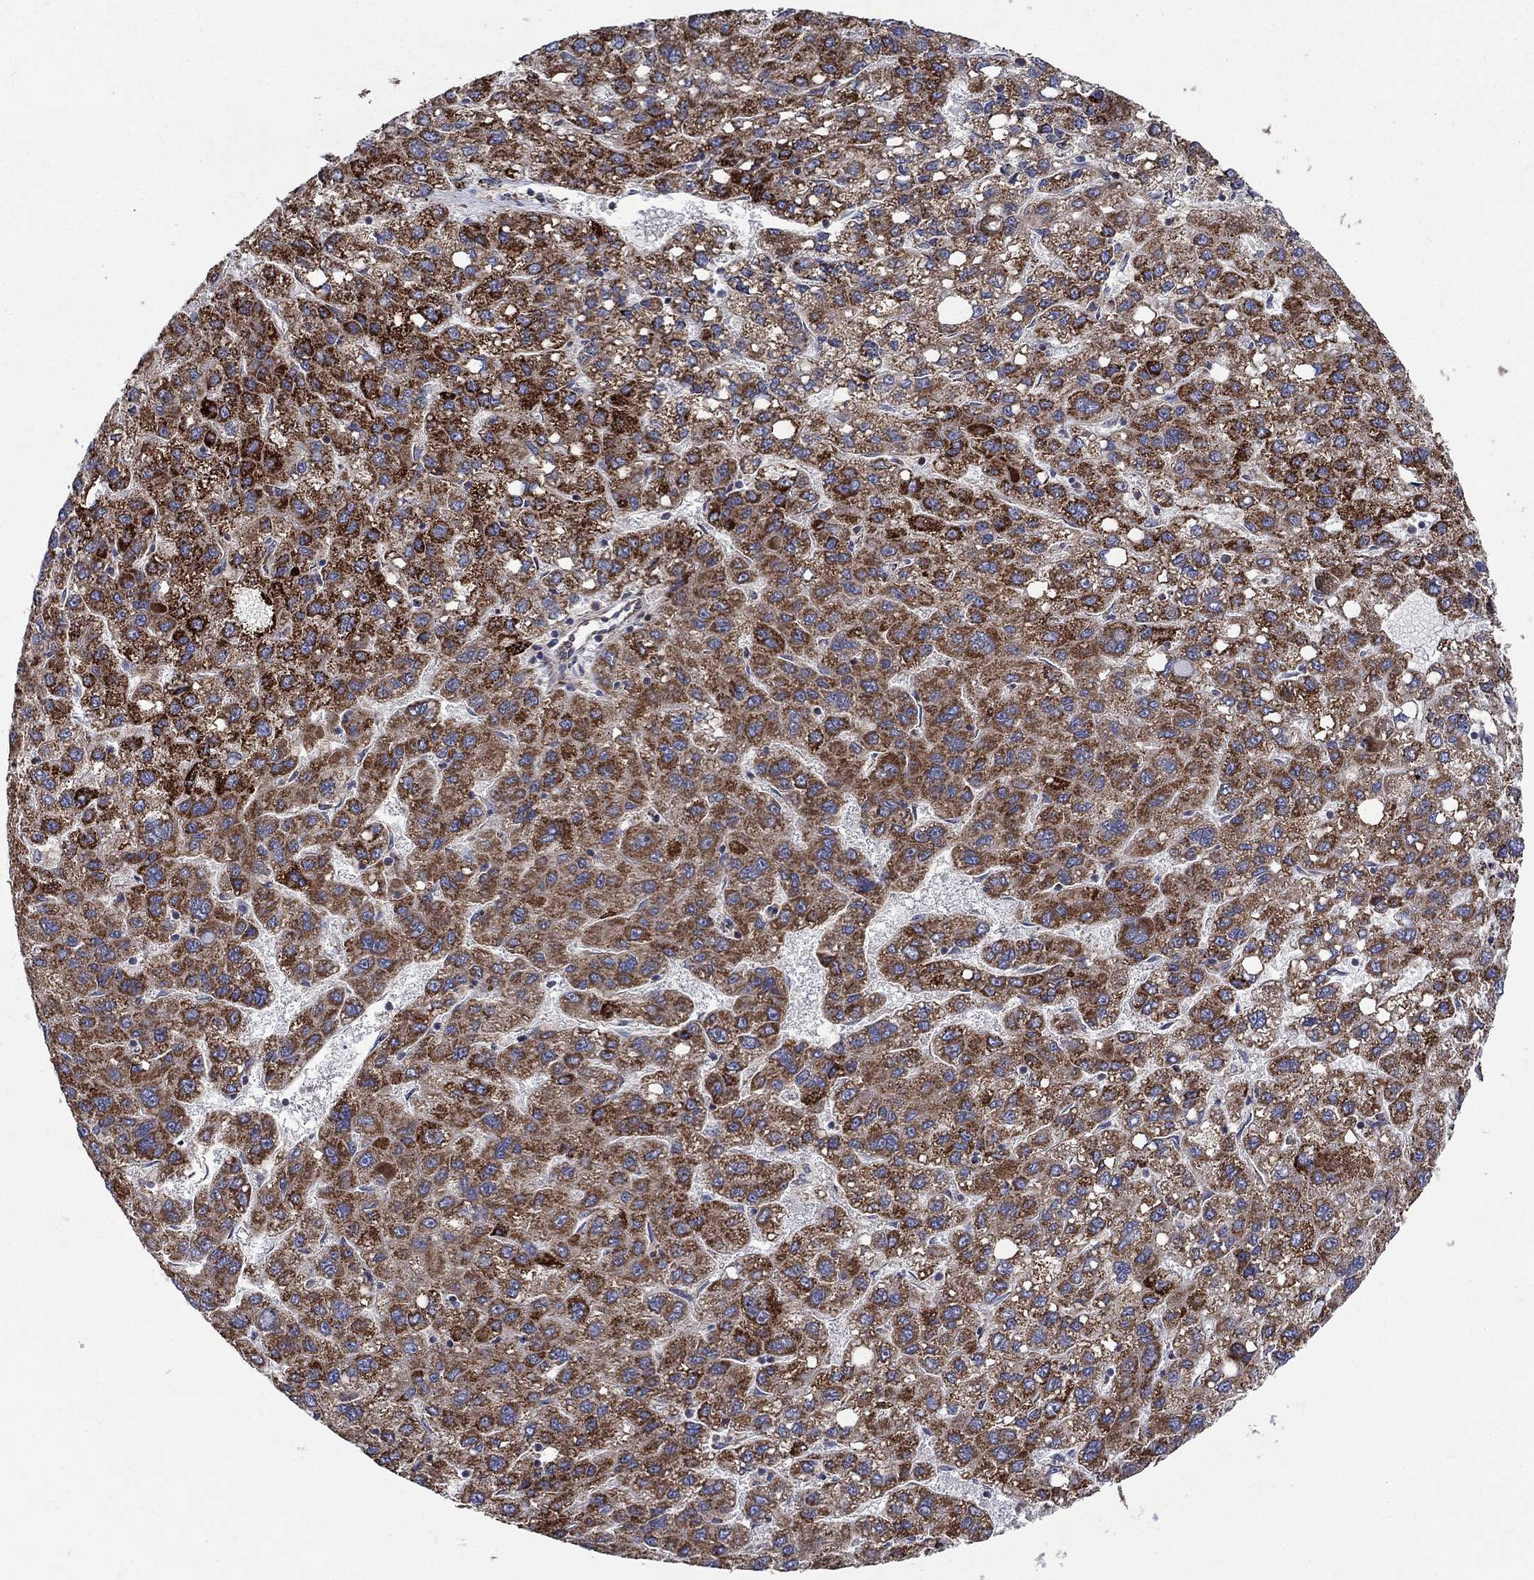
{"staining": {"intensity": "strong", "quantity": "25%-75%", "location": "cytoplasmic/membranous"}, "tissue": "liver cancer", "cell_type": "Tumor cells", "image_type": "cancer", "snomed": [{"axis": "morphology", "description": "Carcinoma, Hepatocellular, NOS"}, {"axis": "topography", "description": "Liver"}], "caption": "The micrograph reveals a brown stain indicating the presence of a protein in the cytoplasmic/membranous of tumor cells in hepatocellular carcinoma (liver).", "gene": "RPLP0", "patient": {"sex": "female", "age": 82}}